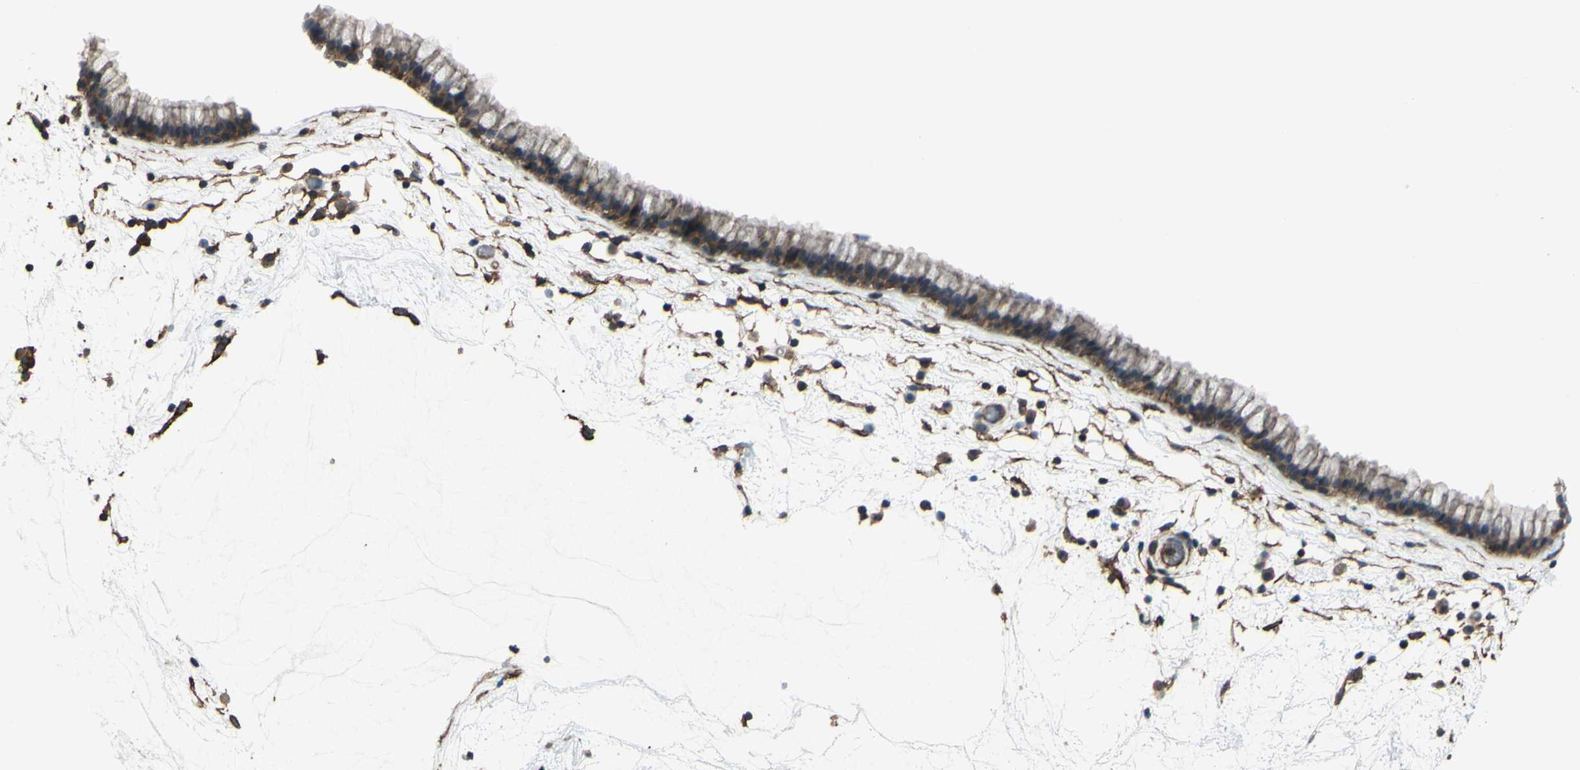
{"staining": {"intensity": "strong", "quantity": ">75%", "location": "cytoplasmic/membranous"}, "tissue": "nasopharynx", "cell_type": "Respiratory epithelial cells", "image_type": "normal", "snomed": [{"axis": "morphology", "description": "Normal tissue, NOS"}, {"axis": "morphology", "description": "Inflammation, NOS"}, {"axis": "topography", "description": "Nasopharynx"}], "caption": "A high-resolution histopathology image shows immunohistochemistry (IHC) staining of normal nasopharynx, which reveals strong cytoplasmic/membranous staining in about >75% of respiratory epithelial cells. (DAB (3,3'-diaminobenzidine) = brown stain, brightfield microscopy at high magnification).", "gene": "ADD3", "patient": {"sex": "male", "age": 48}}